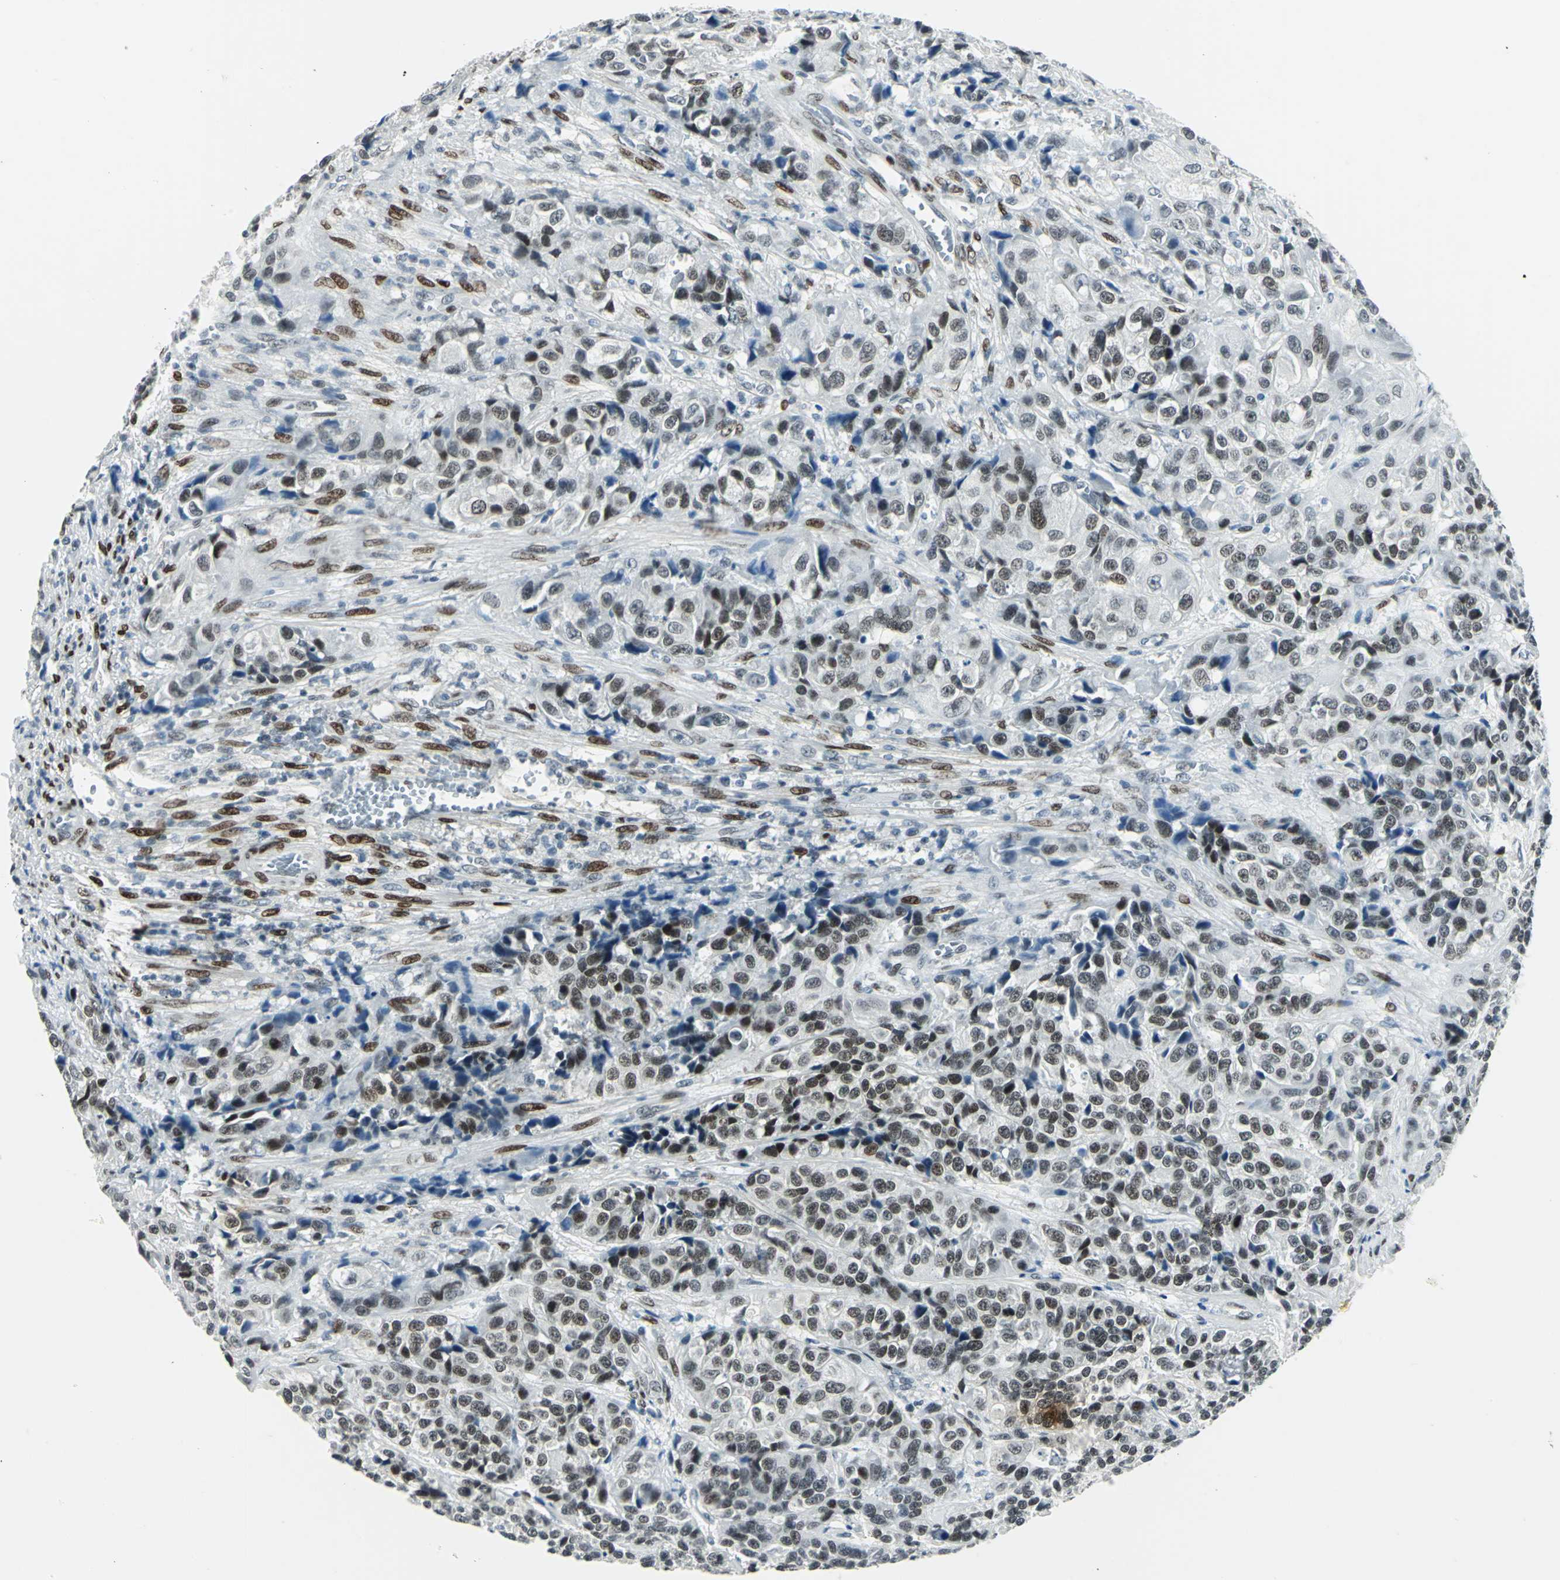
{"staining": {"intensity": "moderate", "quantity": ">75%", "location": "nuclear"}, "tissue": "urothelial cancer", "cell_type": "Tumor cells", "image_type": "cancer", "snomed": [{"axis": "morphology", "description": "Urothelial carcinoma, High grade"}, {"axis": "topography", "description": "Urinary bladder"}], "caption": "Immunohistochemical staining of urothelial cancer shows medium levels of moderate nuclear positivity in approximately >75% of tumor cells.", "gene": "MEIS2", "patient": {"sex": "female", "age": 81}}